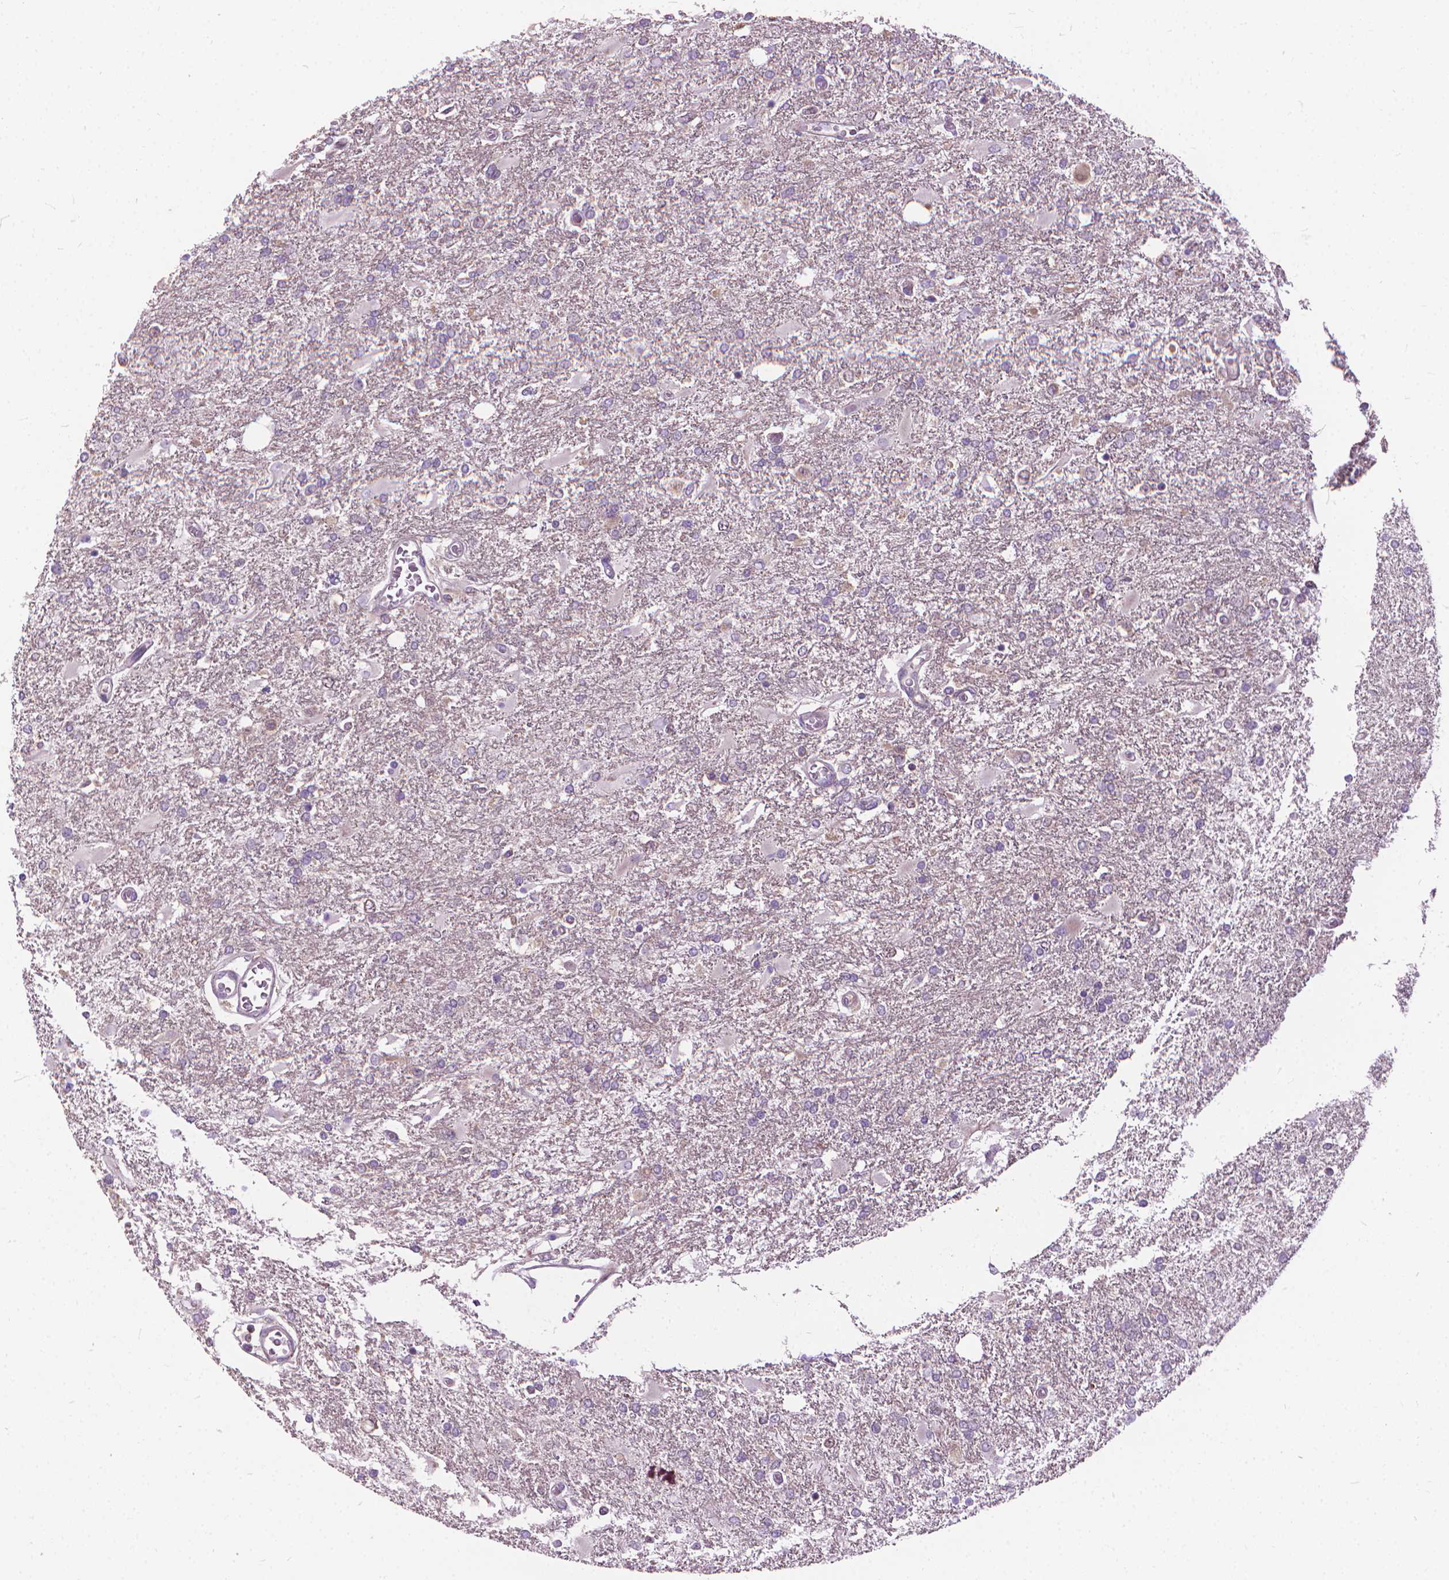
{"staining": {"intensity": "negative", "quantity": "none", "location": "none"}, "tissue": "glioma", "cell_type": "Tumor cells", "image_type": "cancer", "snomed": [{"axis": "morphology", "description": "Glioma, malignant, High grade"}, {"axis": "topography", "description": "Cerebral cortex"}], "caption": "DAB immunohistochemical staining of glioma displays no significant positivity in tumor cells.", "gene": "NUDT1", "patient": {"sex": "male", "age": 79}}